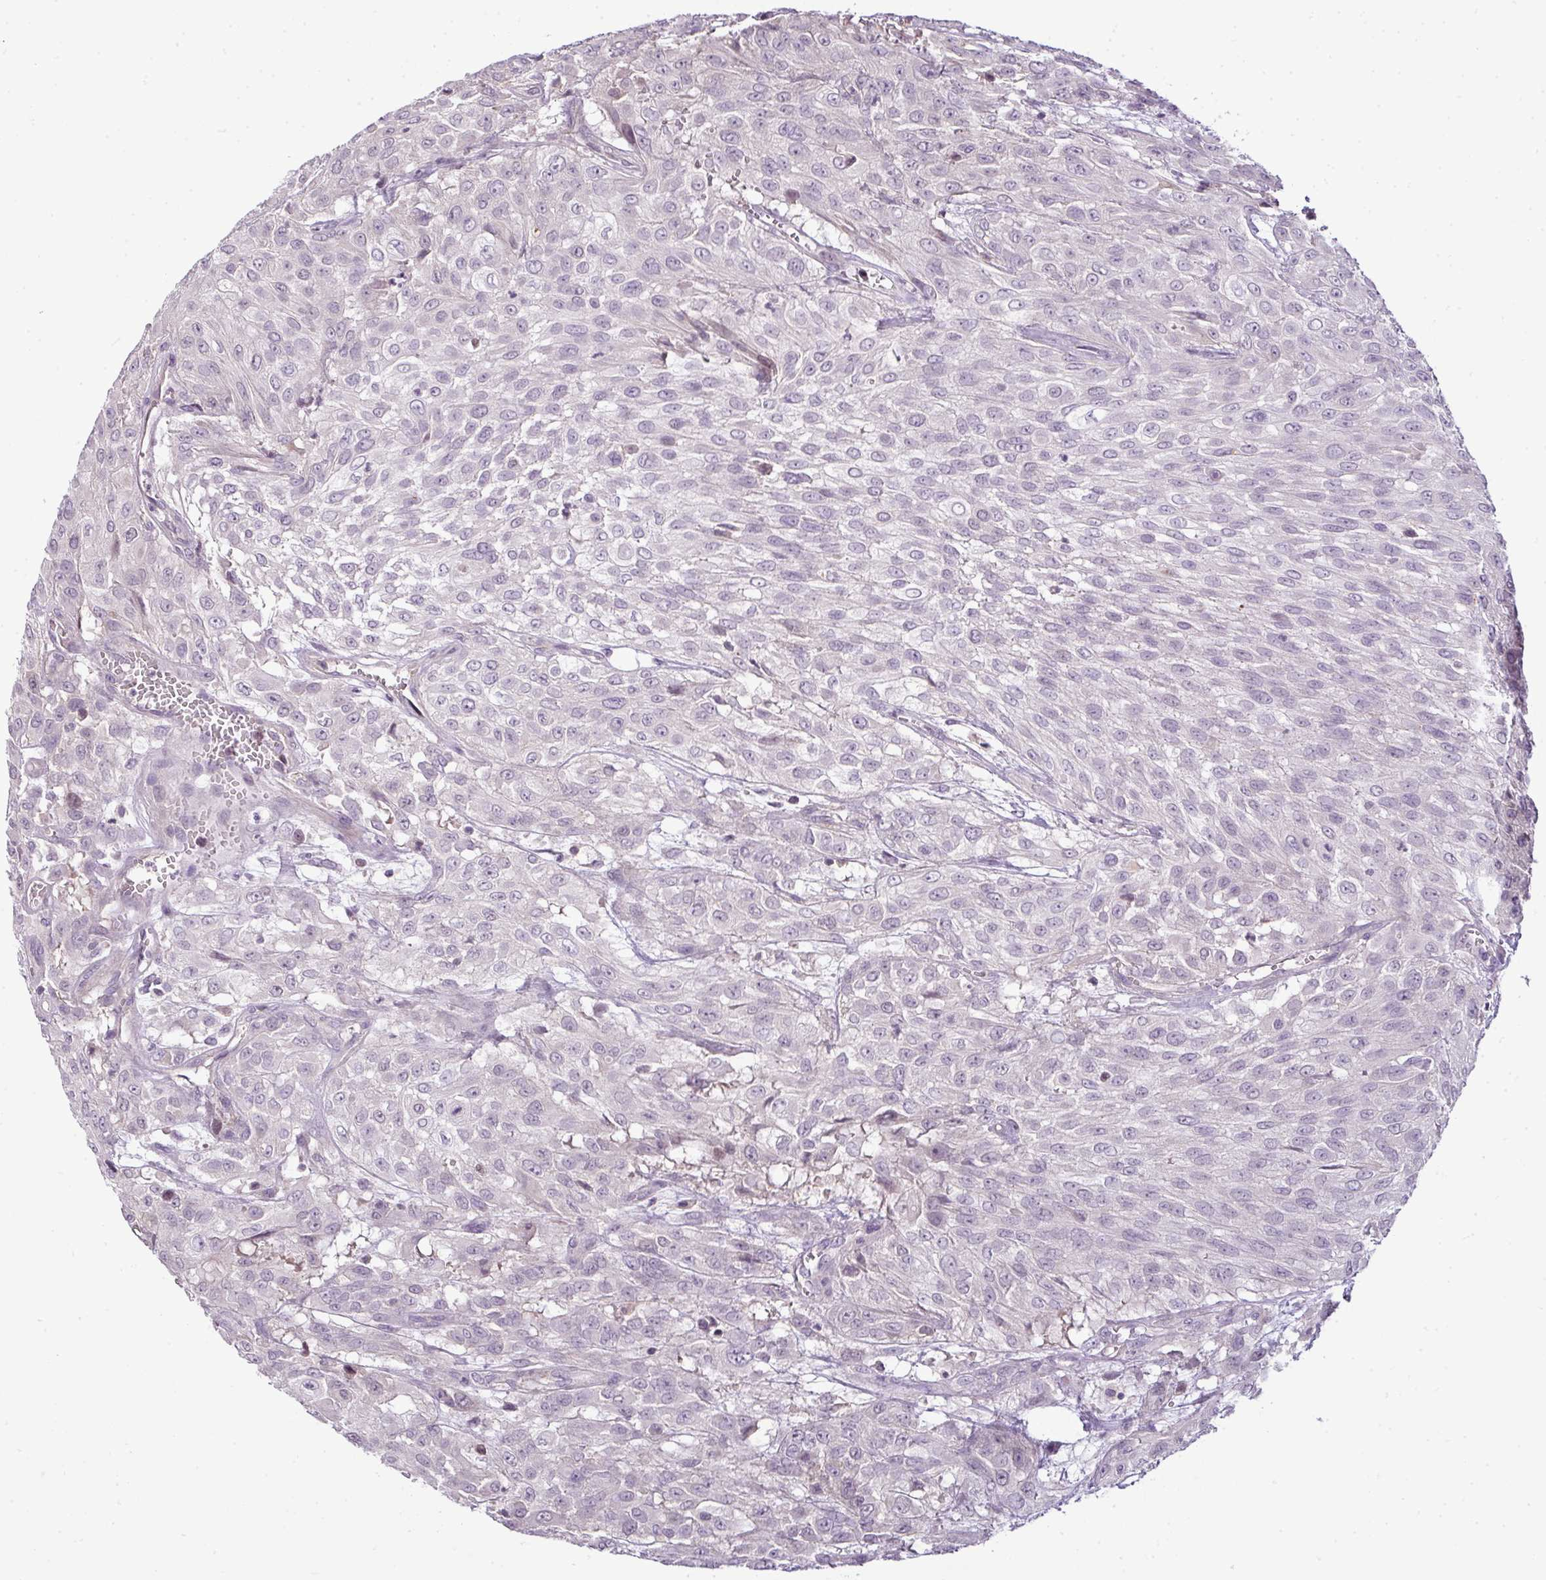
{"staining": {"intensity": "negative", "quantity": "none", "location": "none"}, "tissue": "urothelial cancer", "cell_type": "Tumor cells", "image_type": "cancer", "snomed": [{"axis": "morphology", "description": "Urothelial carcinoma, High grade"}, {"axis": "topography", "description": "Urinary bladder"}], "caption": "High magnification brightfield microscopy of high-grade urothelial carcinoma stained with DAB (3,3'-diaminobenzidine) (brown) and counterstained with hematoxylin (blue): tumor cells show no significant expression.", "gene": "TEX30", "patient": {"sex": "male", "age": 57}}